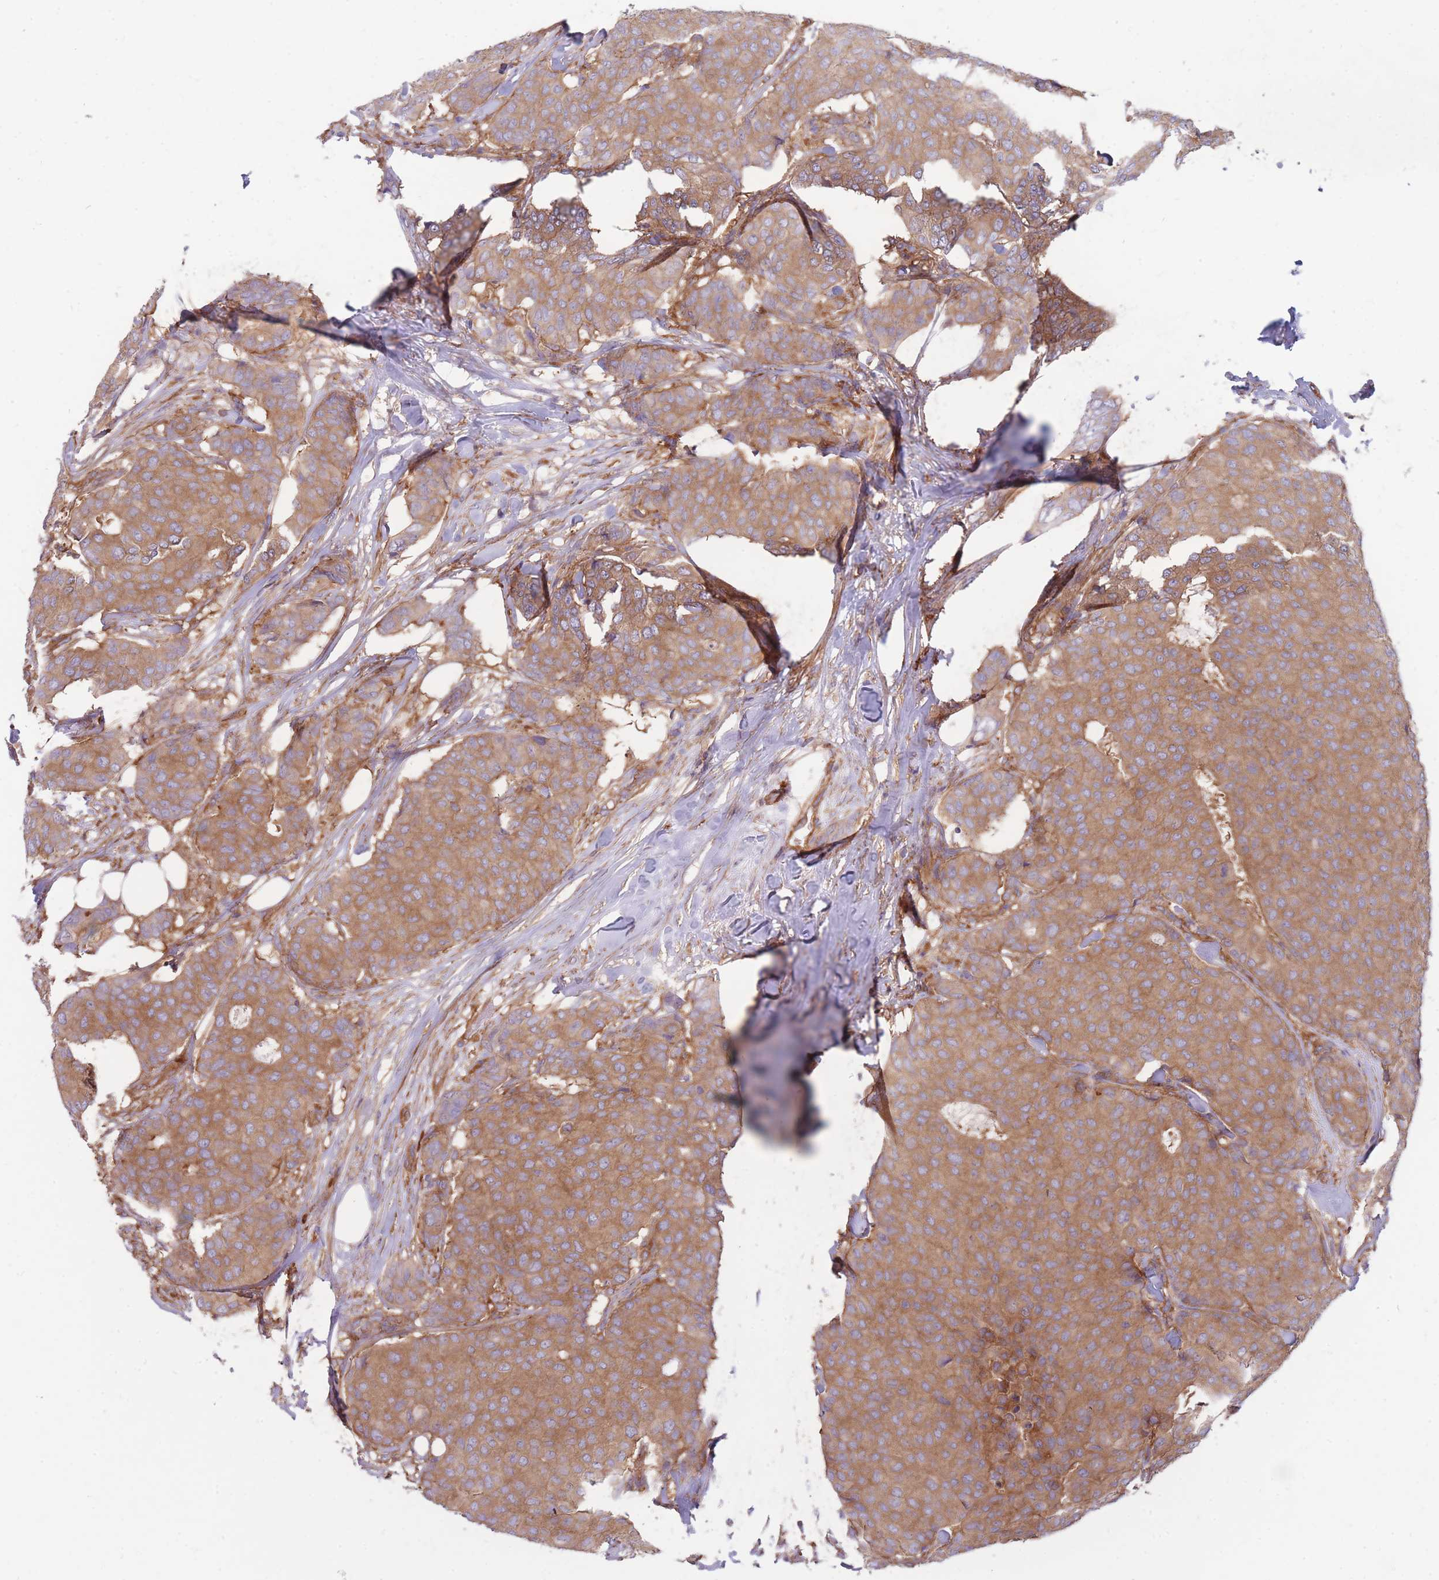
{"staining": {"intensity": "moderate", "quantity": ">75%", "location": "cytoplasmic/membranous"}, "tissue": "breast cancer", "cell_type": "Tumor cells", "image_type": "cancer", "snomed": [{"axis": "morphology", "description": "Duct carcinoma"}, {"axis": "topography", "description": "Breast"}], "caption": "Intraductal carcinoma (breast) tissue demonstrates moderate cytoplasmic/membranous positivity in about >75% of tumor cells, visualized by immunohistochemistry. The staining is performed using DAB (3,3'-diaminobenzidine) brown chromogen to label protein expression. The nuclei are counter-stained blue using hematoxylin.", "gene": "GGA1", "patient": {"sex": "female", "age": 75}}